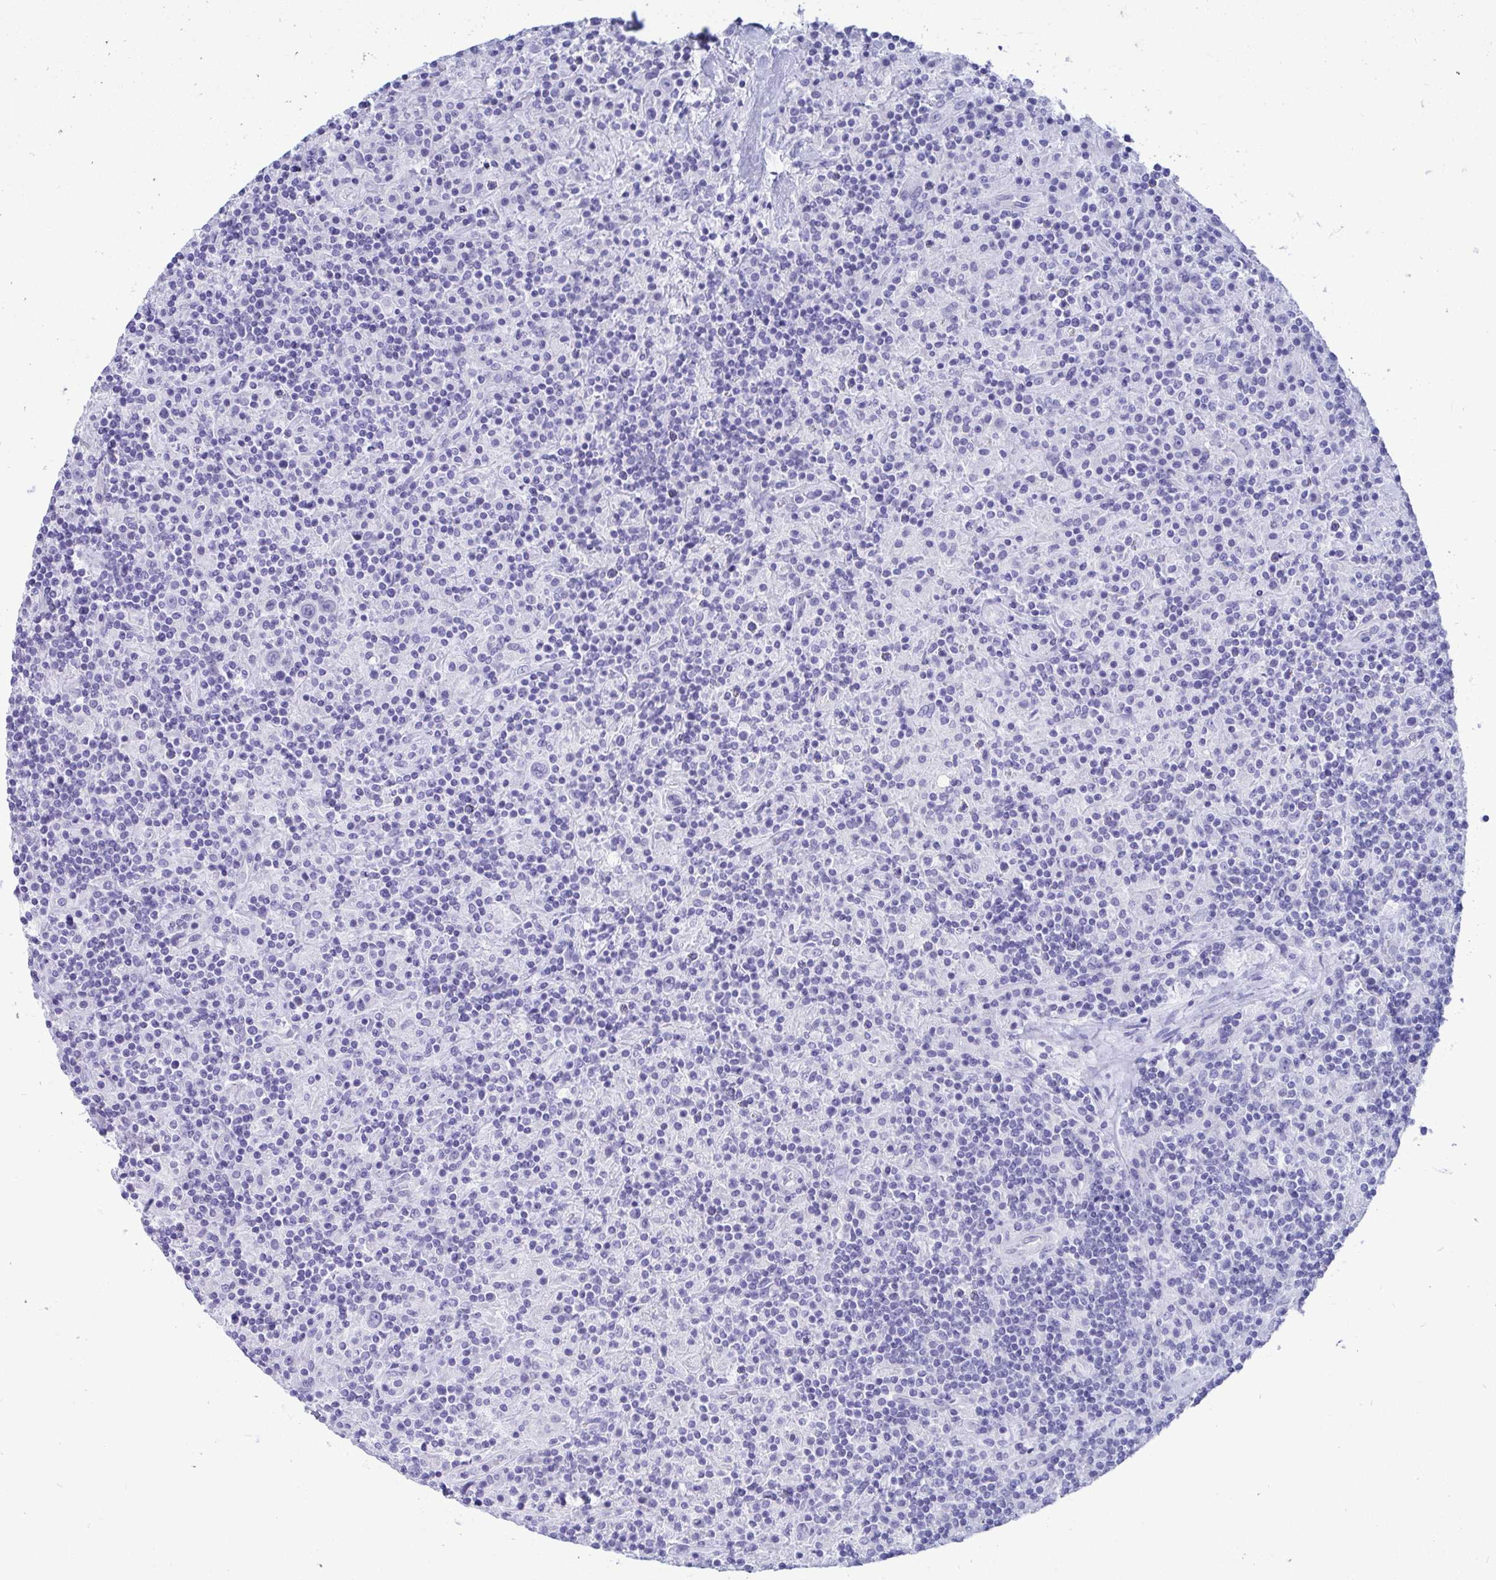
{"staining": {"intensity": "negative", "quantity": "none", "location": "none"}, "tissue": "lymphoma", "cell_type": "Tumor cells", "image_type": "cancer", "snomed": [{"axis": "morphology", "description": "Hodgkin's disease, NOS"}, {"axis": "topography", "description": "Lymph node"}], "caption": "High power microscopy photomicrograph of an IHC micrograph of lymphoma, revealing no significant staining in tumor cells.", "gene": "SHISA8", "patient": {"sex": "male", "age": 70}}